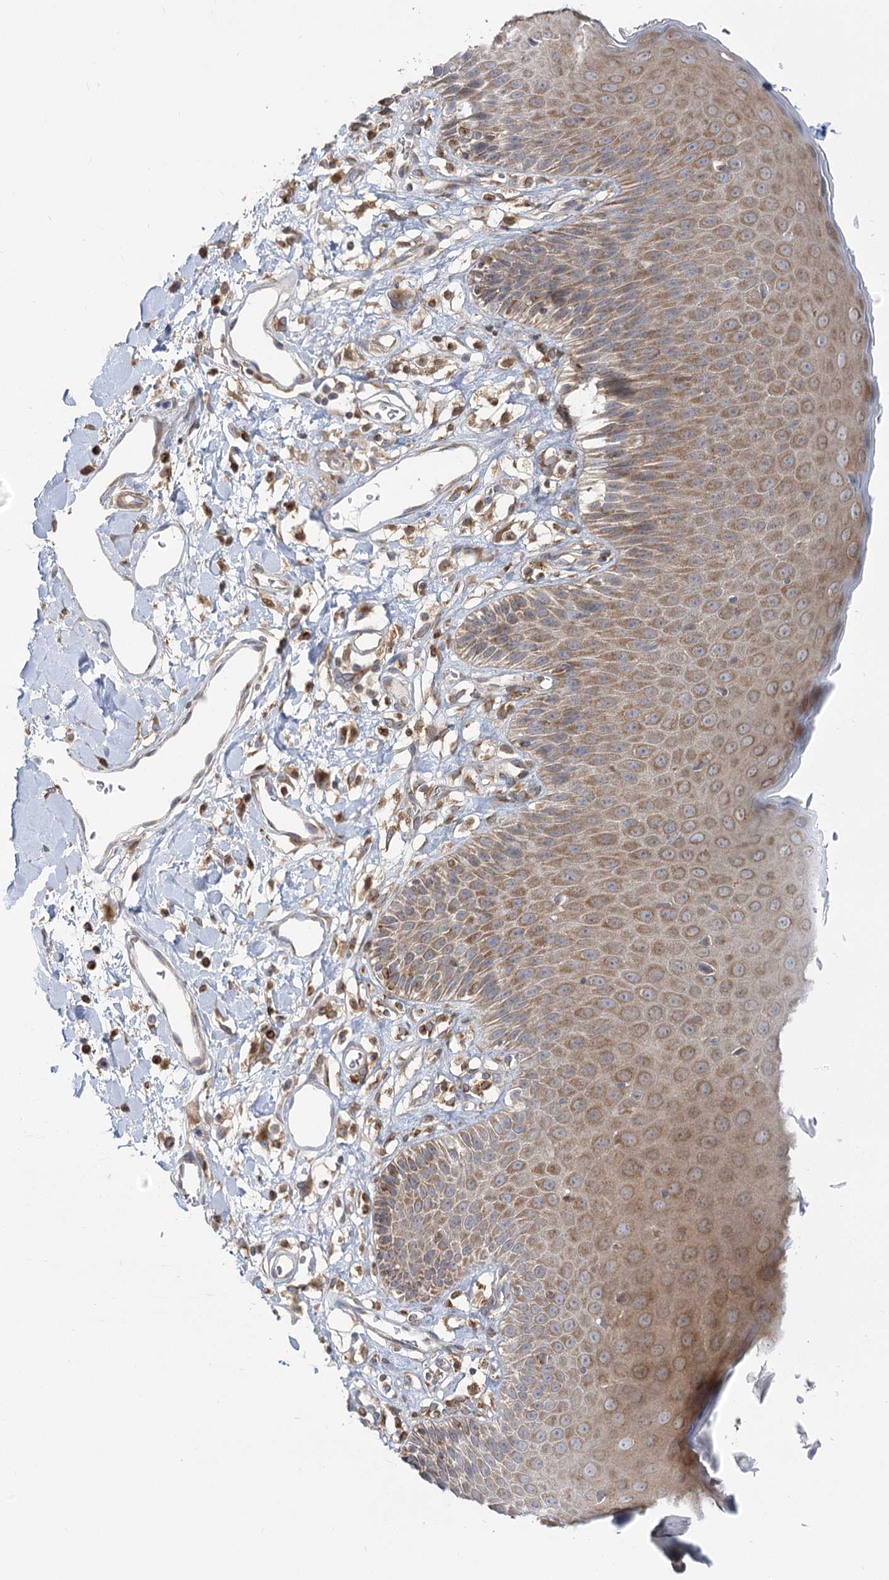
{"staining": {"intensity": "moderate", "quantity": ">75%", "location": "cytoplasmic/membranous"}, "tissue": "skin", "cell_type": "Epidermal cells", "image_type": "normal", "snomed": [{"axis": "morphology", "description": "Normal tissue, NOS"}, {"axis": "topography", "description": "Vulva"}], "caption": "The image exhibits immunohistochemical staining of benign skin. There is moderate cytoplasmic/membranous positivity is present in approximately >75% of epidermal cells.", "gene": "MTMR3", "patient": {"sex": "female", "age": 68}}